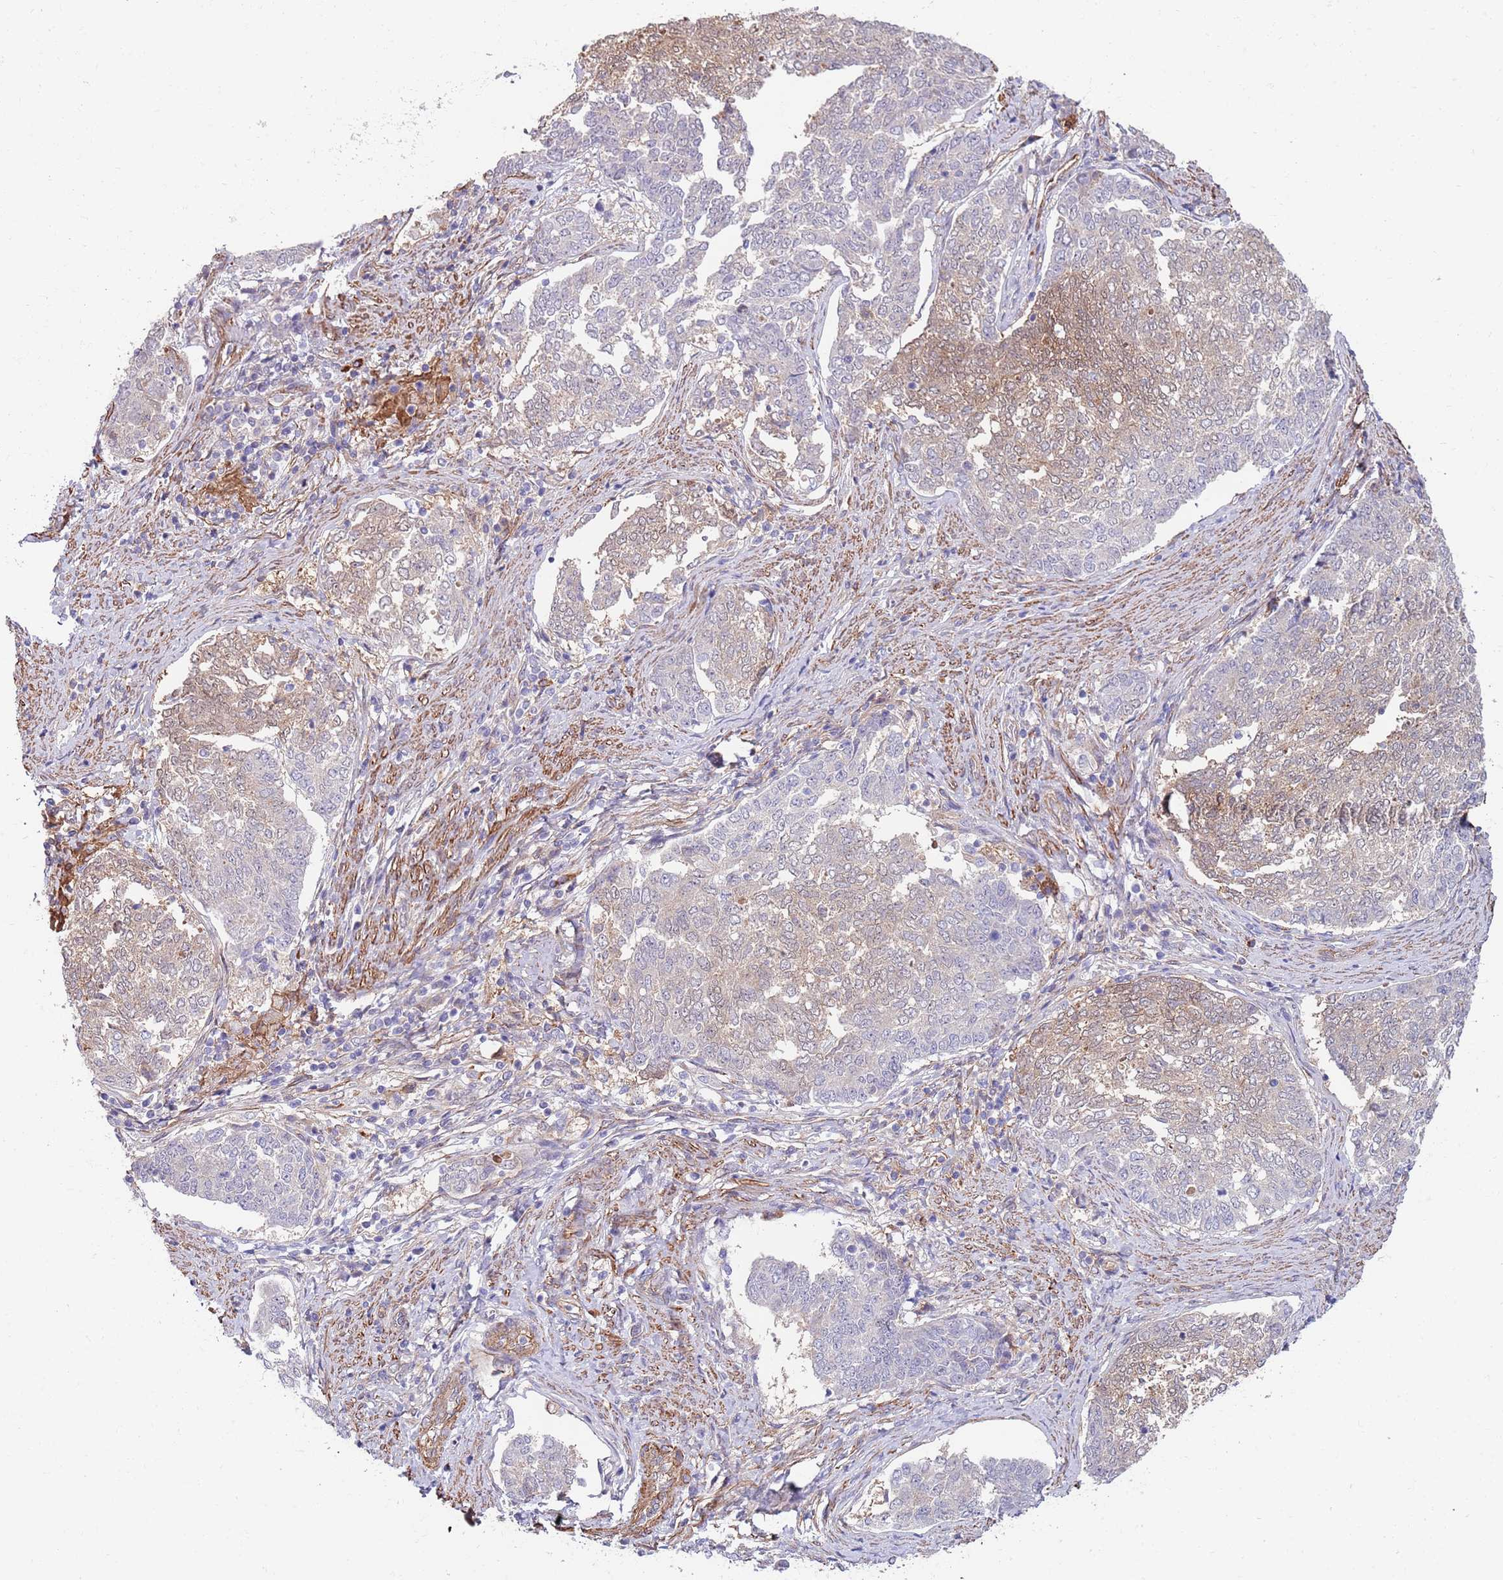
{"staining": {"intensity": "moderate", "quantity": "<25%", "location": "cytoplasmic/membranous"}, "tissue": "endometrial cancer", "cell_type": "Tumor cells", "image_type": "cancer", "snomed": [{"axis": "morphology", "description": "Adenocarcinoma, NOS"}, {"axis": "topography", "description": "Endometrium"}], "caption": "Immunohistochemical staining of endometrial adenocarcinoma displays low levels of moderate cytoplasmic/membranous expression in about <25% of tumor cells.", "gene": "BPNT1", "patient": {"sex": "female", "age": 80}}